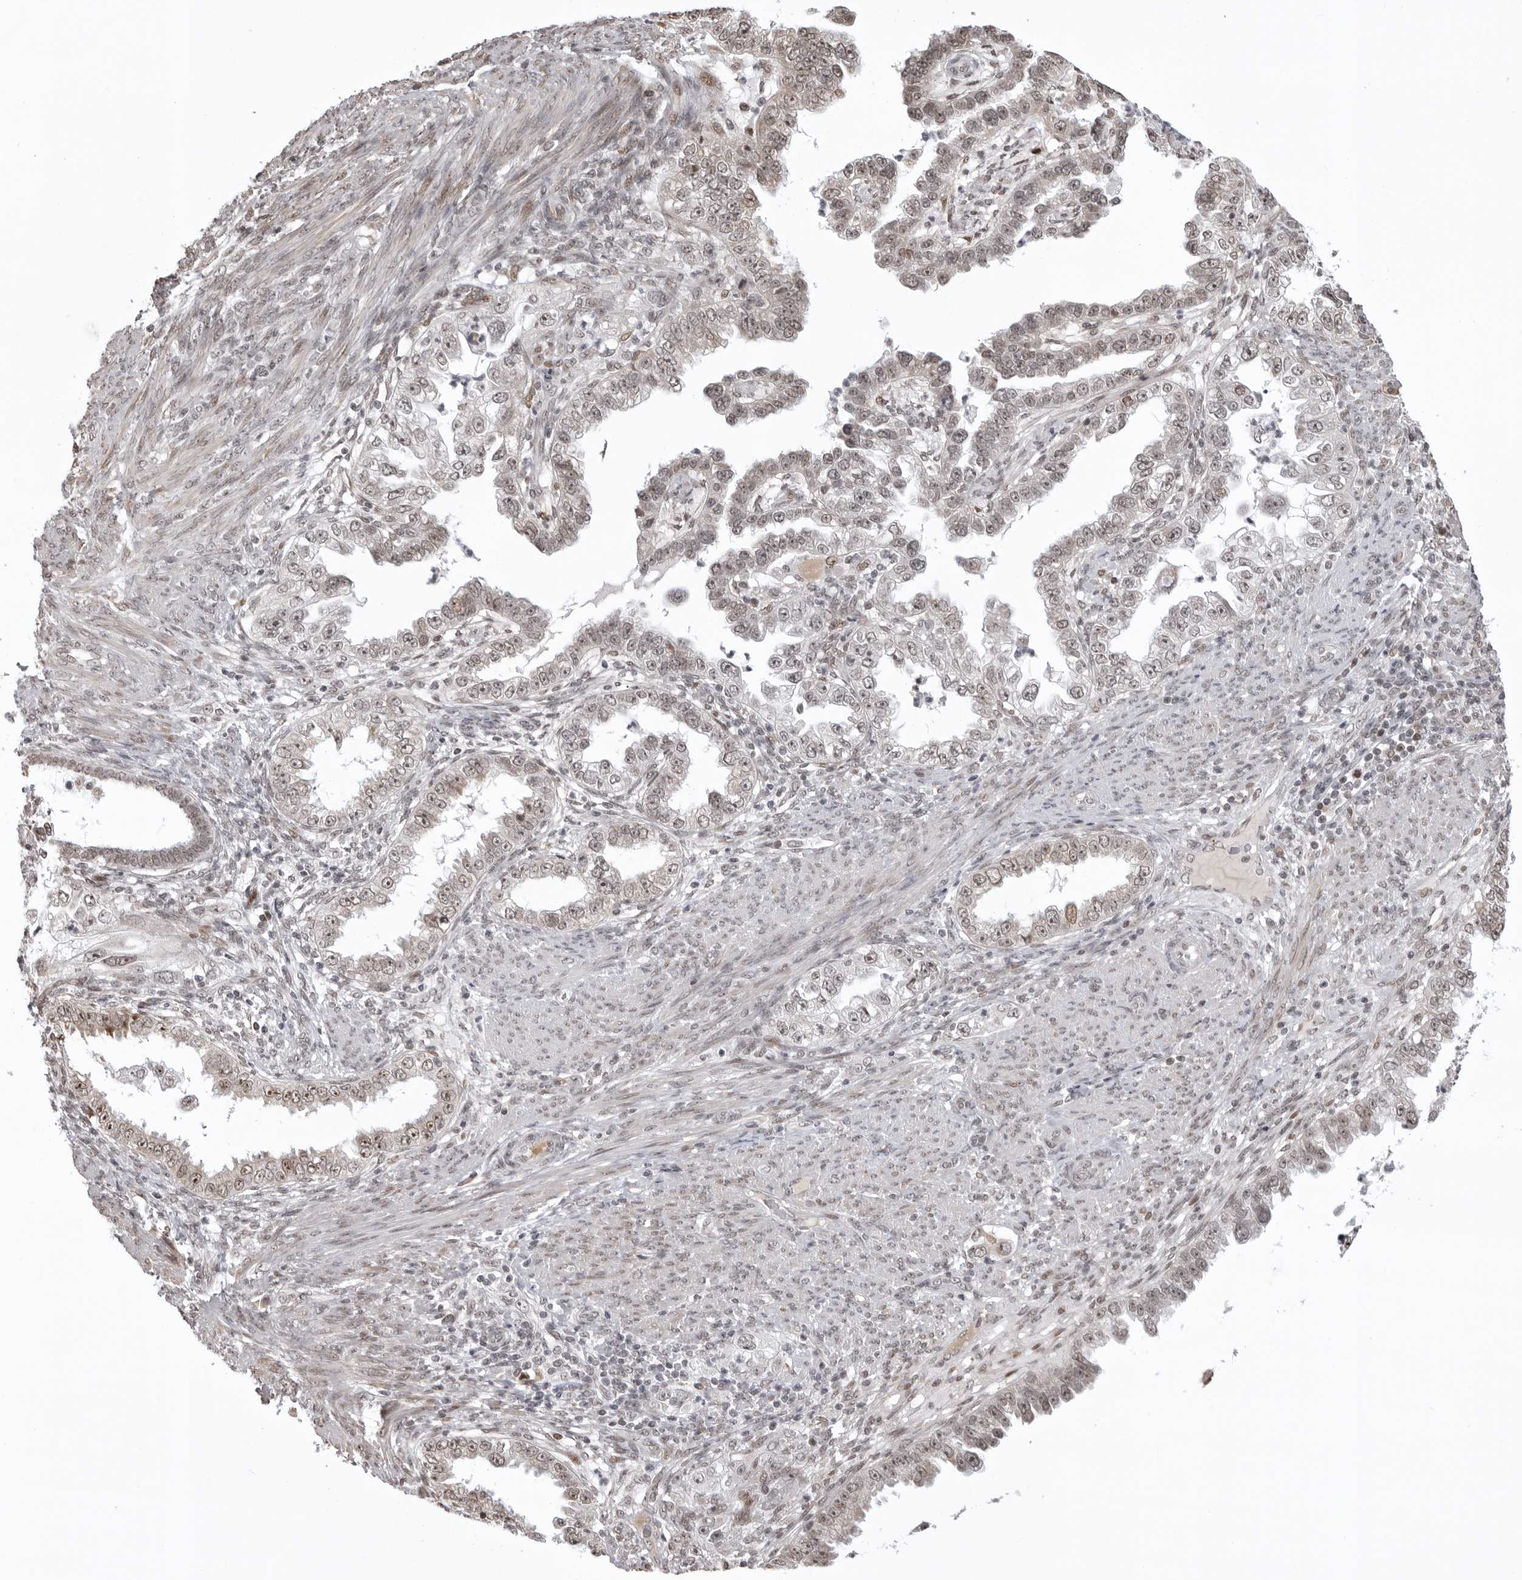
{"staining": {"intensity": "weak", "quantity": "25%-75%", "location": "nuclear"}, "tissue": "endometrial cancer", "cell_type": "Tumor cells", "image_type": "cancer", "snomed": [{"axis": "morphology", "description": "Adenocarcinoma, NOS"}, {"axis": "topography", "description": "Endometrium"}], "caption": "This micrograph exhibits endometrial adenocarcinoma stained with IHC to label a protein in brown. The nuclear of tumor cells show weak positivity for the protein. Nuclei are counter-stained blue.", "gene": "PHF3", "patient": {"sex": "female", "age": 85}}